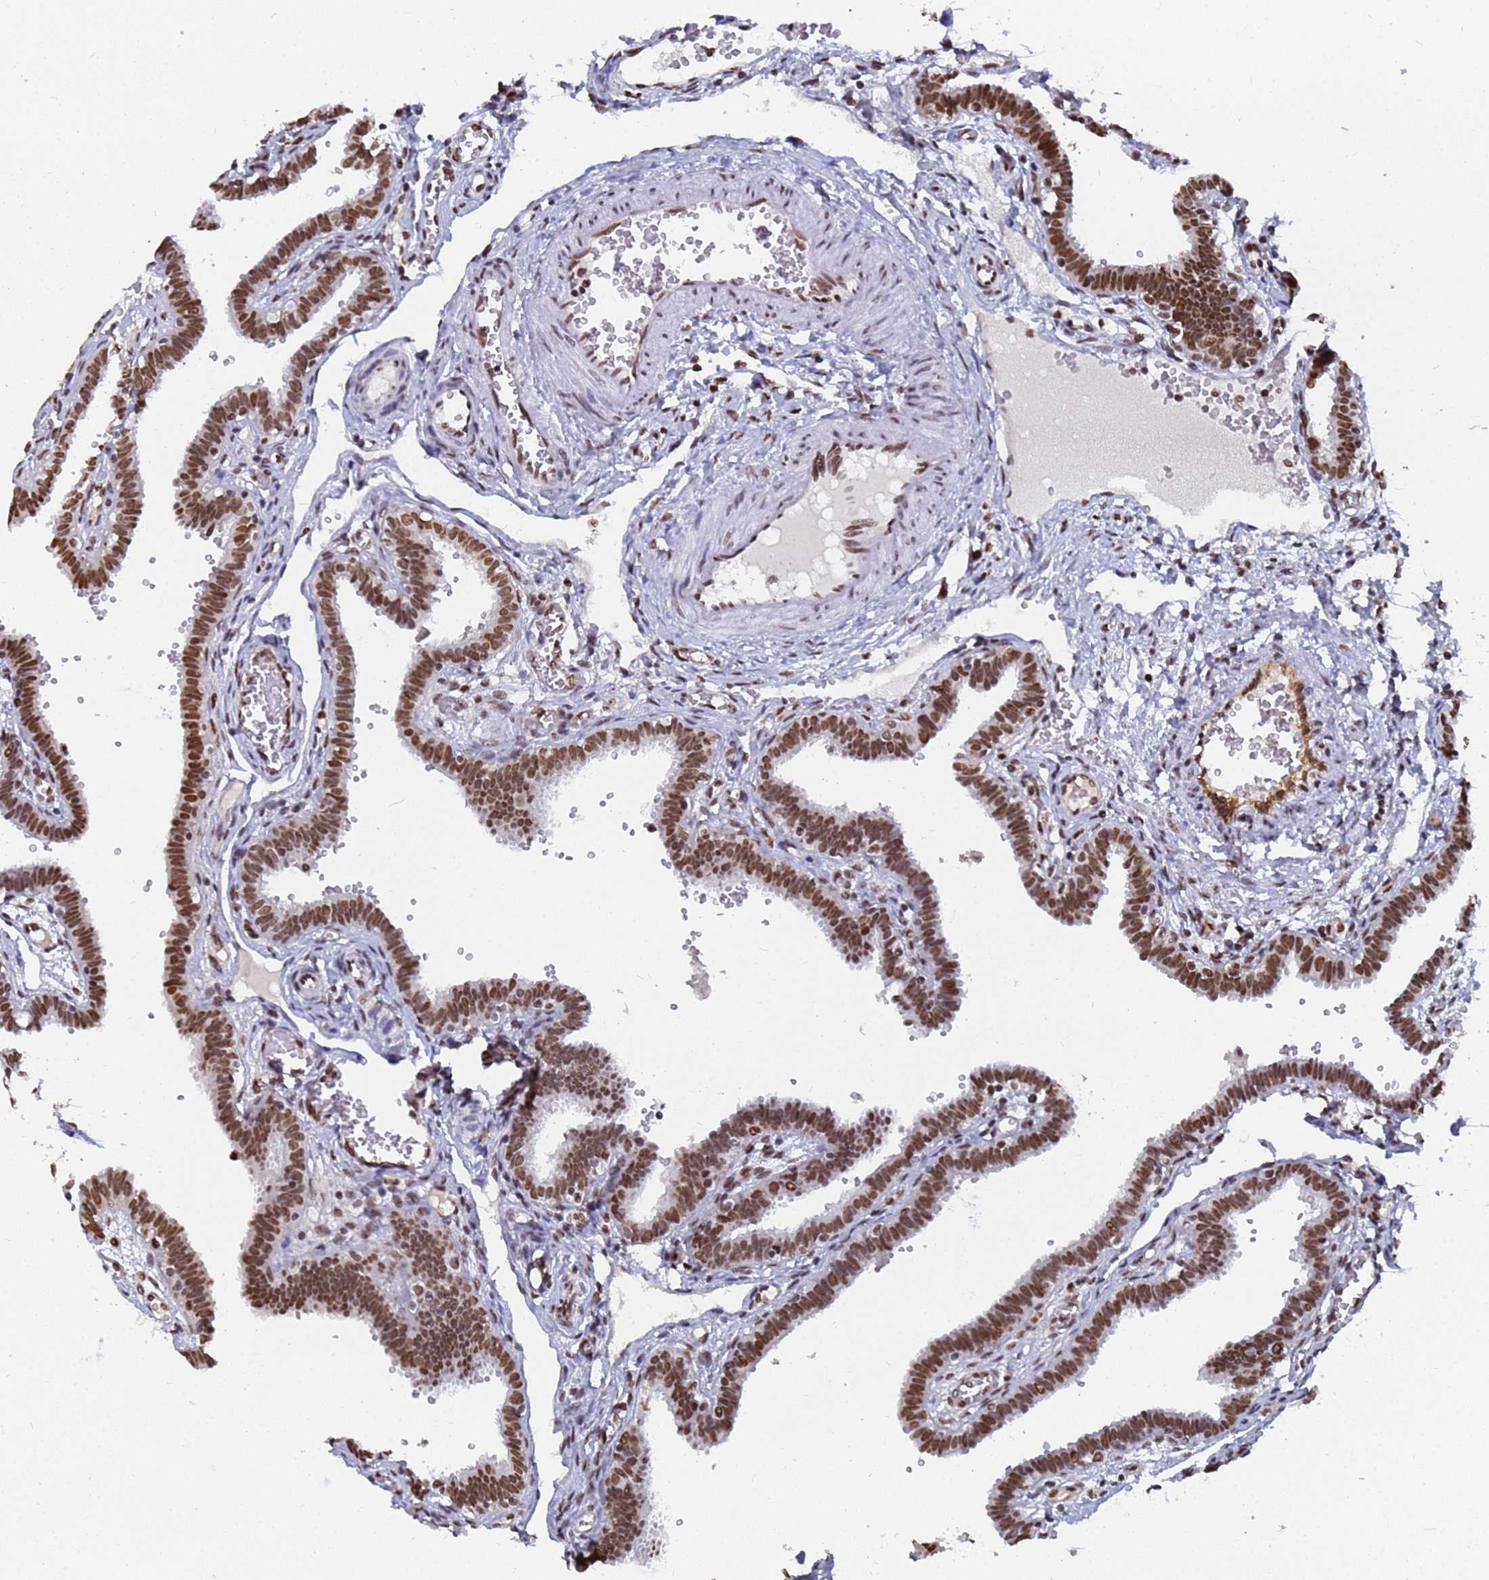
{"staining": {"intensity": "strong", "quantity": ">75%", "location": "nuclear"}, "tissue": "fallopian tube", "cell_type": "Glandular cells", "image_type": "normal", "snomed": [{"axis": "morphology", "description": "Normal tissue, NOS"}, {"axis": "topography", "description": "Fallopian tube"}, {"axis": "topography", "description": "Placenta"}], "caption": "Protein staining by immunohistochemistry displays strong nuclear positivity in approximately >75% of glandular cells in benign fallopian tube. The staining was performed using DAB (3,3'-diaminobenzidine) to visualize the protein expression in brown, while the nuclei were stained in blue with hematoxylin (Magnification: 20x).", "gene": "RAVER2", "patient": {"sex": "female", "age": 32}}